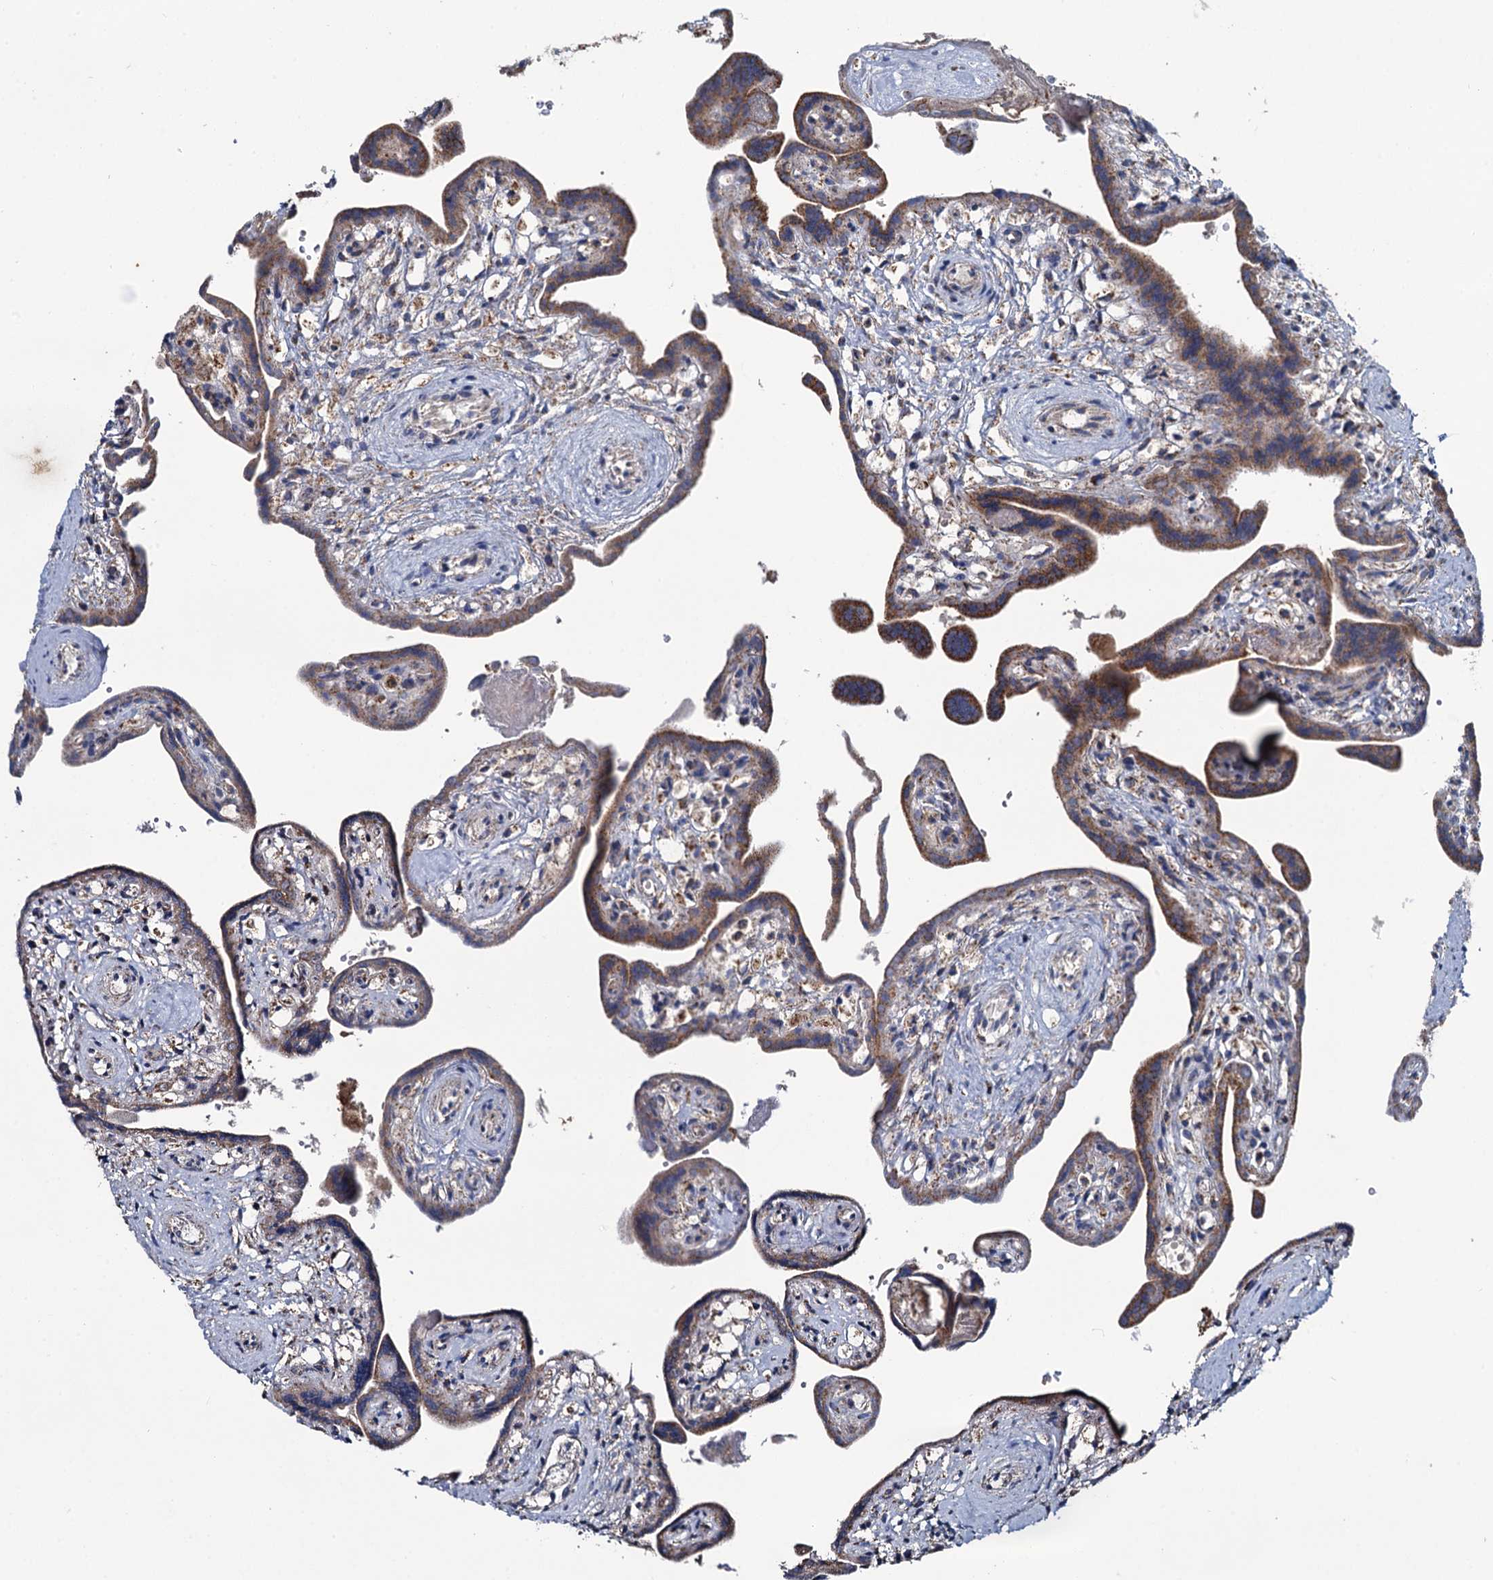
{"staining": {"intensity": "weak", "quantity": ">75%", "location": "cytoplasmic/membranous"}, "tissue": "placenta", "cell_type": "Trophoblastic cells", "image_type": "normal", "snomed": [{"axis": "morphology", "description": "Normal tissue, NOS"}, {"axis": "topography", "description": "Placenta"}], "caption": "The micrograph displays immunohistochemical staining of benign placenta. There is weak cytoplasmic/membranous positivity is appreciated in approximately >75% of trophoblastic cells. The protein is shown in brown color, while the nuclei are stained blue.", "gene": "METTL4", "patient": {"sex": "female", "age": 37}}